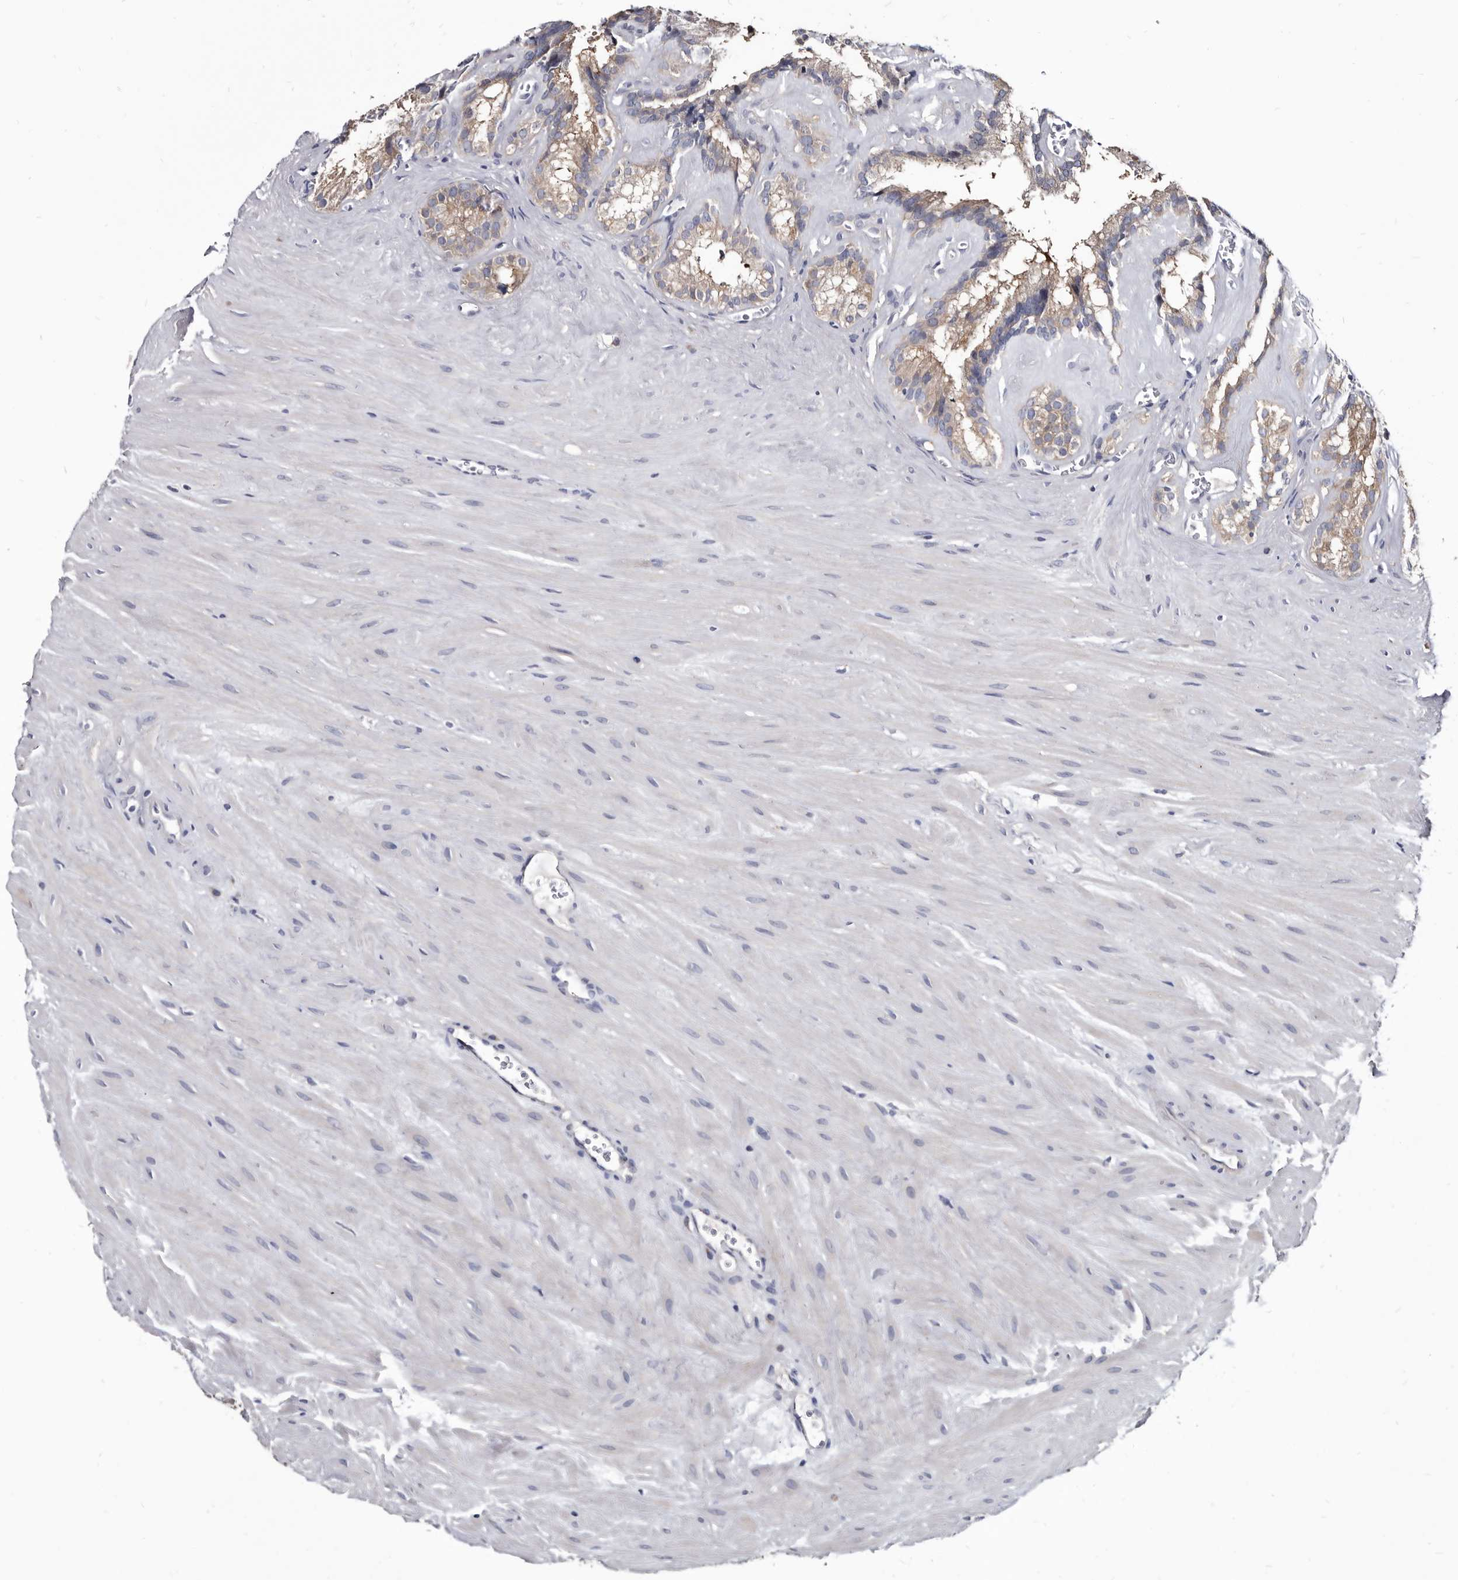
{"staining": {"intensity": "moderate", "quantity": "25%-75%", "location": "cytoplasmic/membranous"}, "tissue": "seminal vesicle", "cell_type": "Glandular cells", "image_type": "normal", "snomed": [{"axis": "morphology", "description": "Normal tissue, NOS"}, {"axis": "topography", "description": "Prostate"}, {"axis": "topography", "description": "Seminal veicle"}], "caption": "High-magnification brightfield microscopy of normal seminal vesicle stained with DAB (3,3'-diaminobenzidine) (brown) and counterstained with hematoxylin (blue). glandular cells exhibit moderate cytoplasmic/membranous staining is appreciated in about25%-75% of cells. The protein of interest is shown in brown color, while the nuclei are stained blue.", "gene": "ABCF2", "patient": {"sex": "male", "age": 59}}